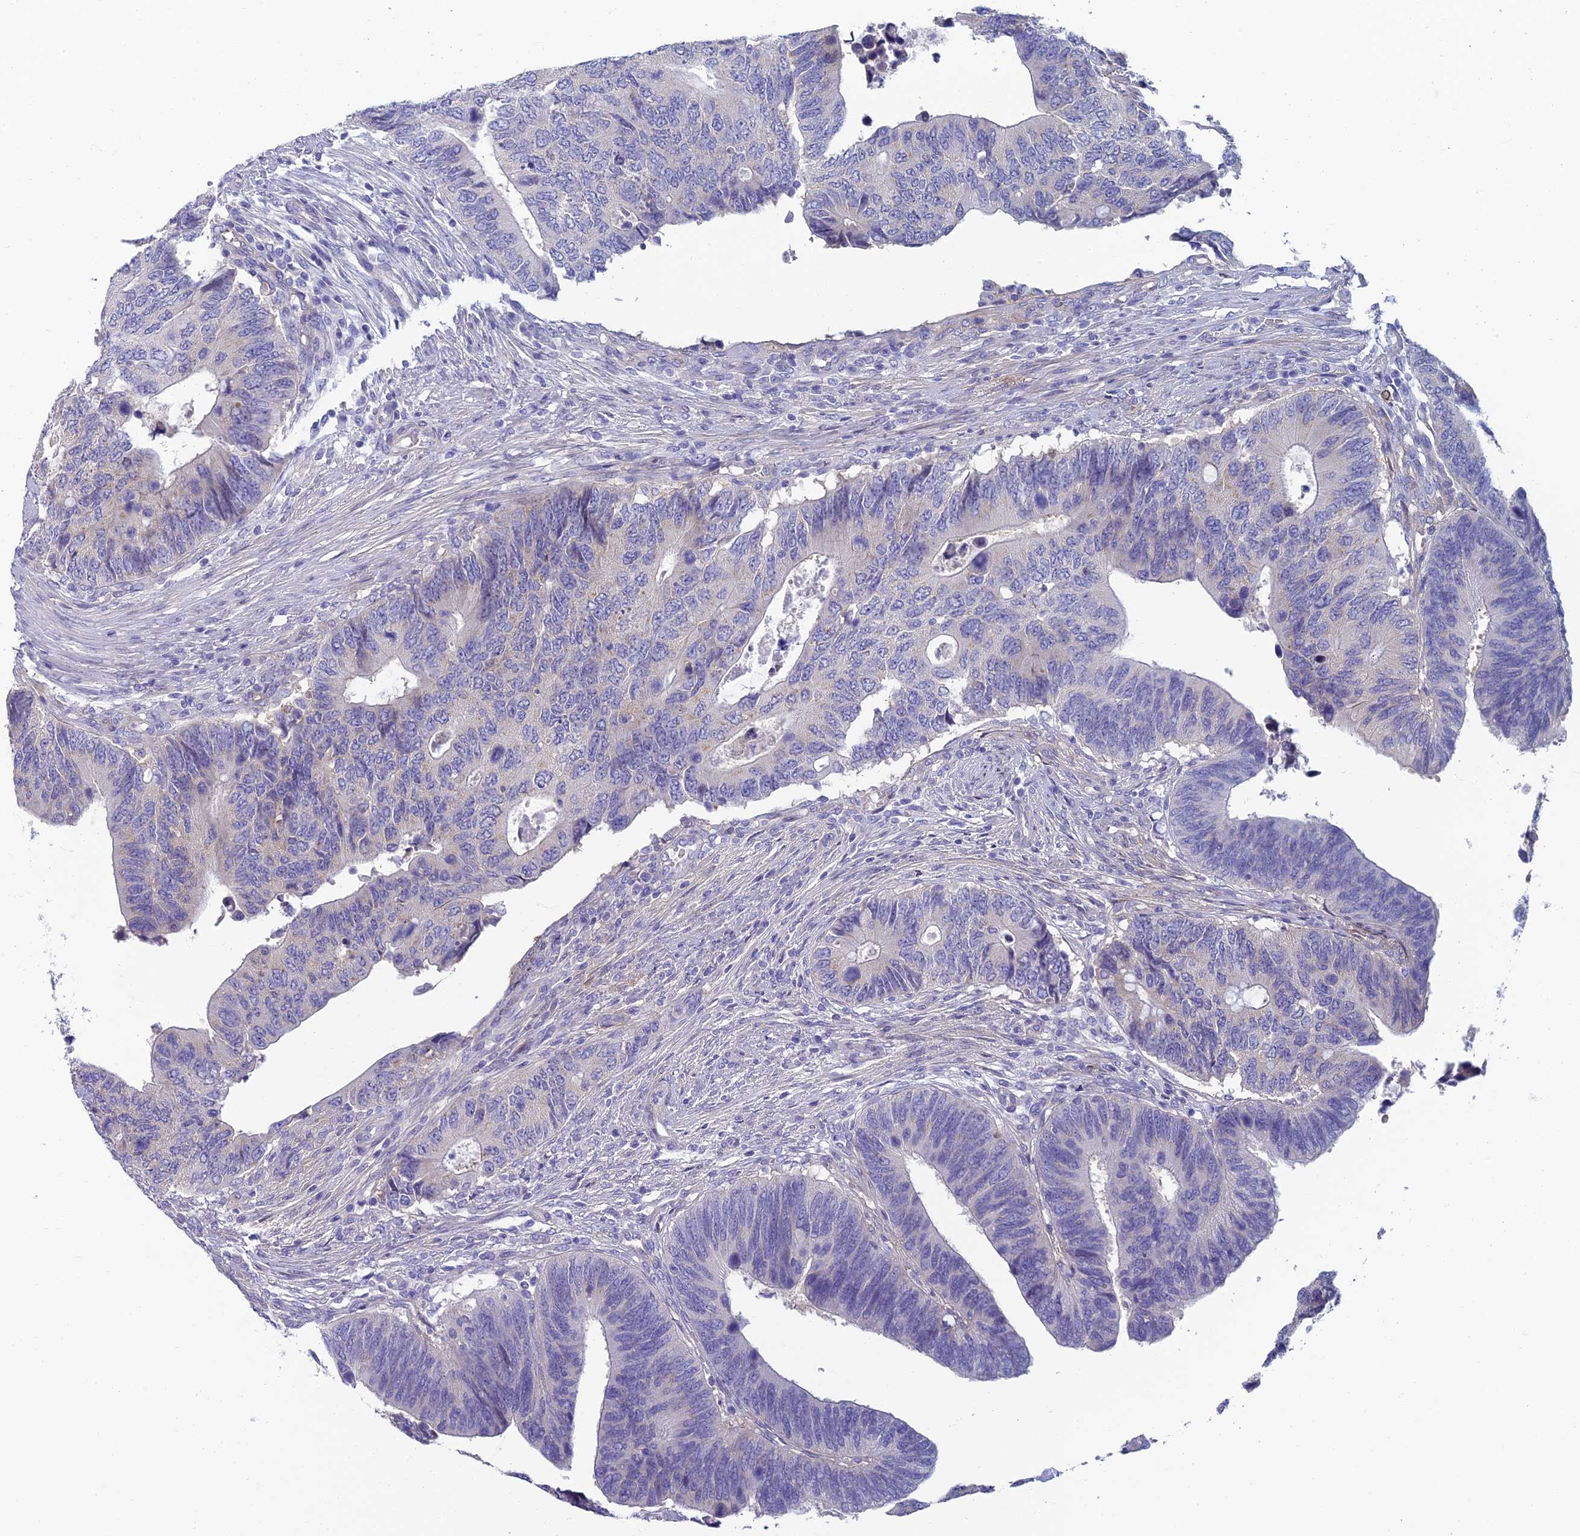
{"staining": {"intensity": "negative", "quantity": "none", "location": "none"}, "tissue": "colorectal cancer", "cell_type": "Tumor cells", "image_type": "cancer", "snomed": [{"axis": "morphology", "description": "Adenocarcinoma, NOS"}, {"axis": "topography", "description": "Colon"}], "caption": "IHC of human colorectal cancer displays no expression in tumor cells. (Brightfield microscopy of DAB (3,3'-diaminobenzidine) immunohistochemistry (IHC) at high magnification).", "gene": "NEURL1", "patient": {"sex": "male", "age": 87}}